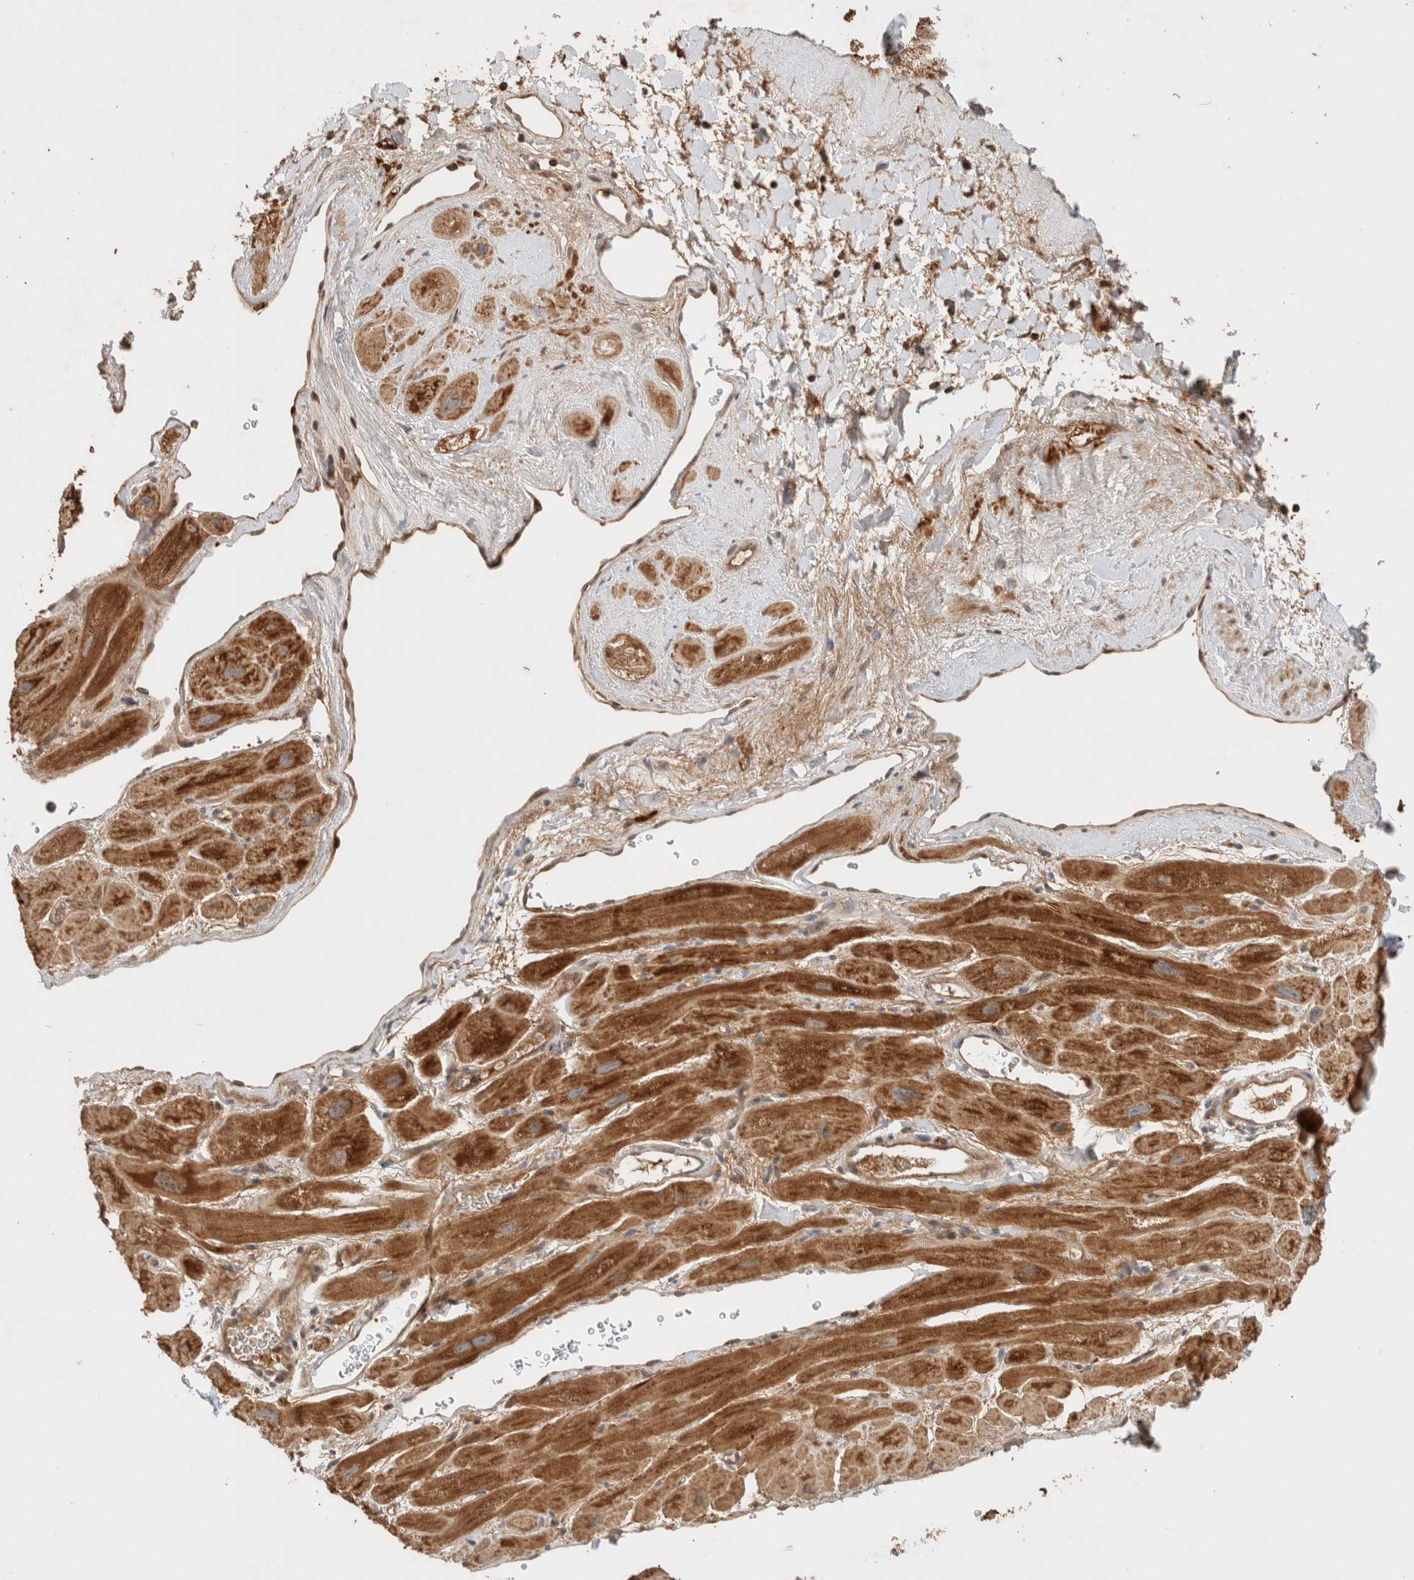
{"staining": {"intensity": "strong", "quantity": ">75%", "location": "cytoplasmic/membranous"}, "tissue": "heart muscle", "cell_type": "Cardiomyocytes", "image_type": "normal", "snomed": [{"axis": "morphology", "description": "Normal tissue, NOS"}, {"axis": "topography", "description": "Heart"}], "caption": "A brown stain highlights strong cytoplasmic/membranous positivity of a protein in cardiomyocytes of normal heart muscle.", "gene": "EIF2B3", "patient": {"sex": "male", "age": 49}}